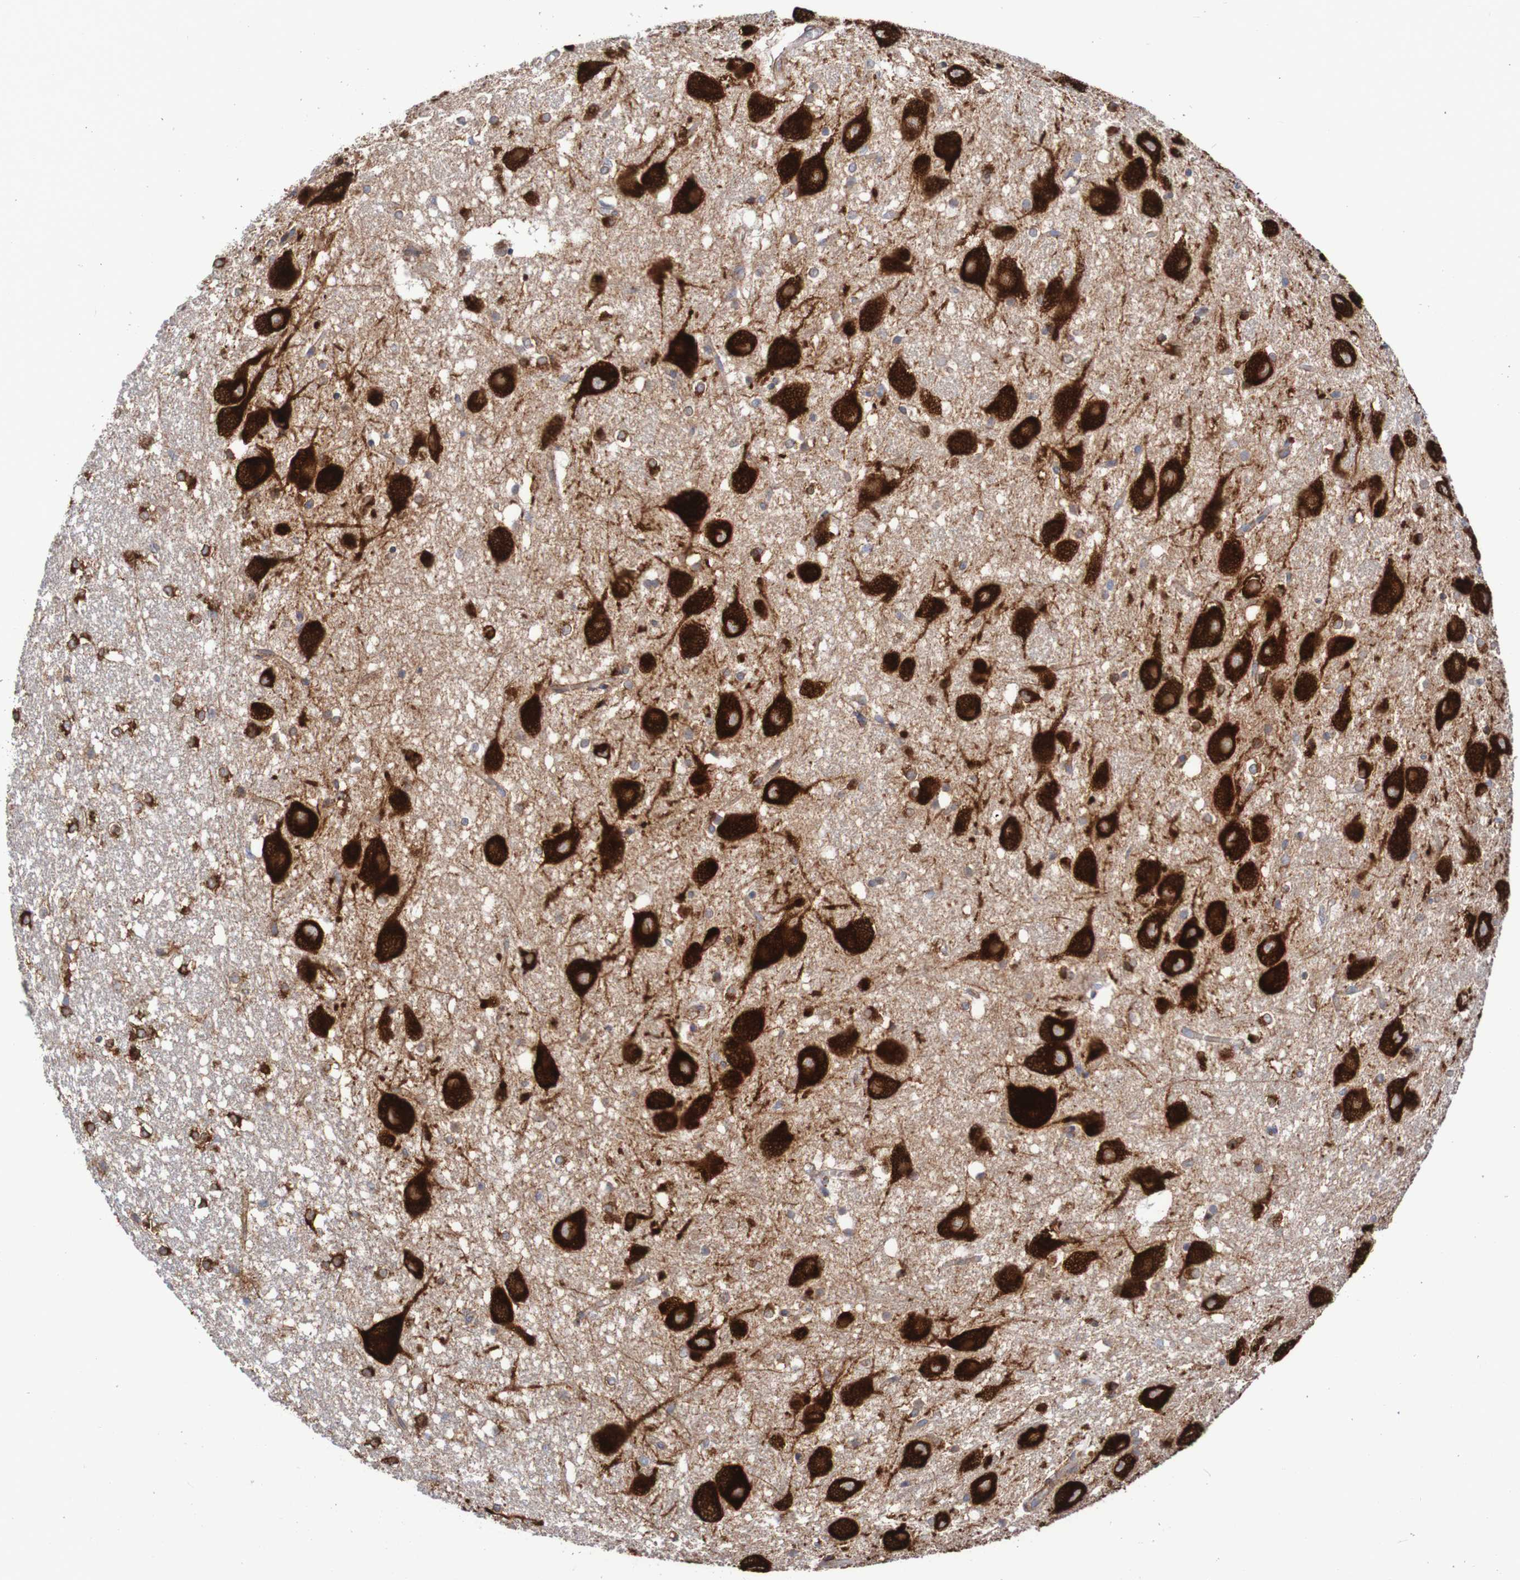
{"staining": {"intensity": "strong", "quantity": "25%-75%", "location": "cytoplasmic/membranous"}, "tissue": "hippocampus", "cell_type": "Glial cells", "image_type": "normal", "snomed": [{"axis": "morphology", "description": "Normal tissue, NOS"}, {"axis": "topography", "description": "Hippocampus"}], "caption": "Protein staining exhibits strong cytoplasmic/membranous expression in approximately 25%-75% of glial cells in benign hippocampus.", "gene": "FXR2", "patient": {"sex": "female", "age": 19}}